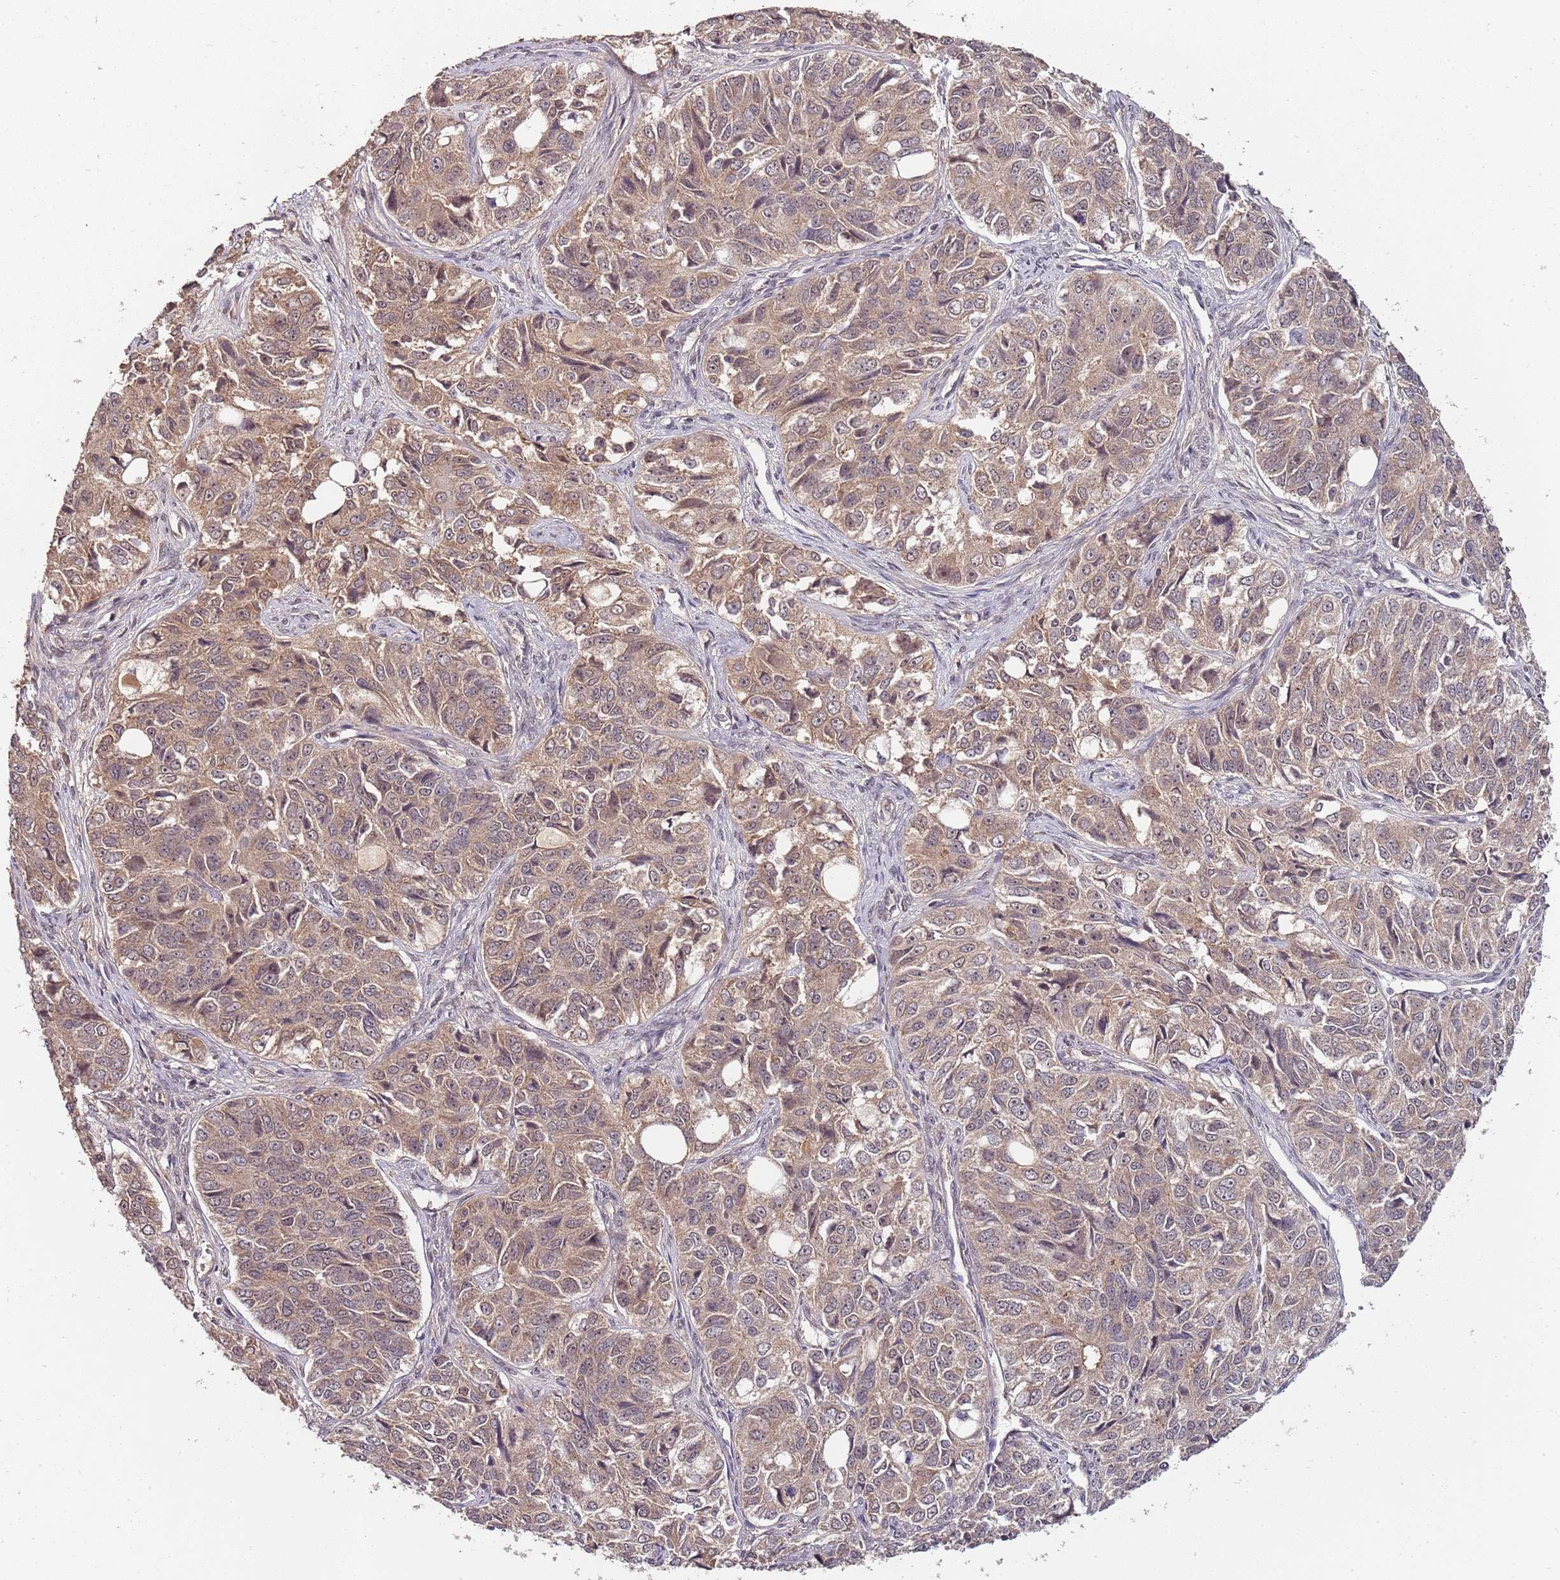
{"staining": {"intensity": "moderate", "quantity": ">75%", "location": "cytoplasmic/membranous,nuclear"}, "tissue": "ovarian cancer", "cell_type": "Tumor cells", "image_type": "cancer", "snomed": [{"axis": "morphology", "description": "Carcinoma, endometroid"}, {"axis": "topography", "description": "Ovary"}], "caption": "Human ovarian cancer (endometroid carcinoma) stained for a protein (brown) shows moderate cytoplasmic/membranous and nuclear positive staining in about >75% of tumor cells.", "gene": "LIN37", "patient": {"sex": "female", "age": 51}}